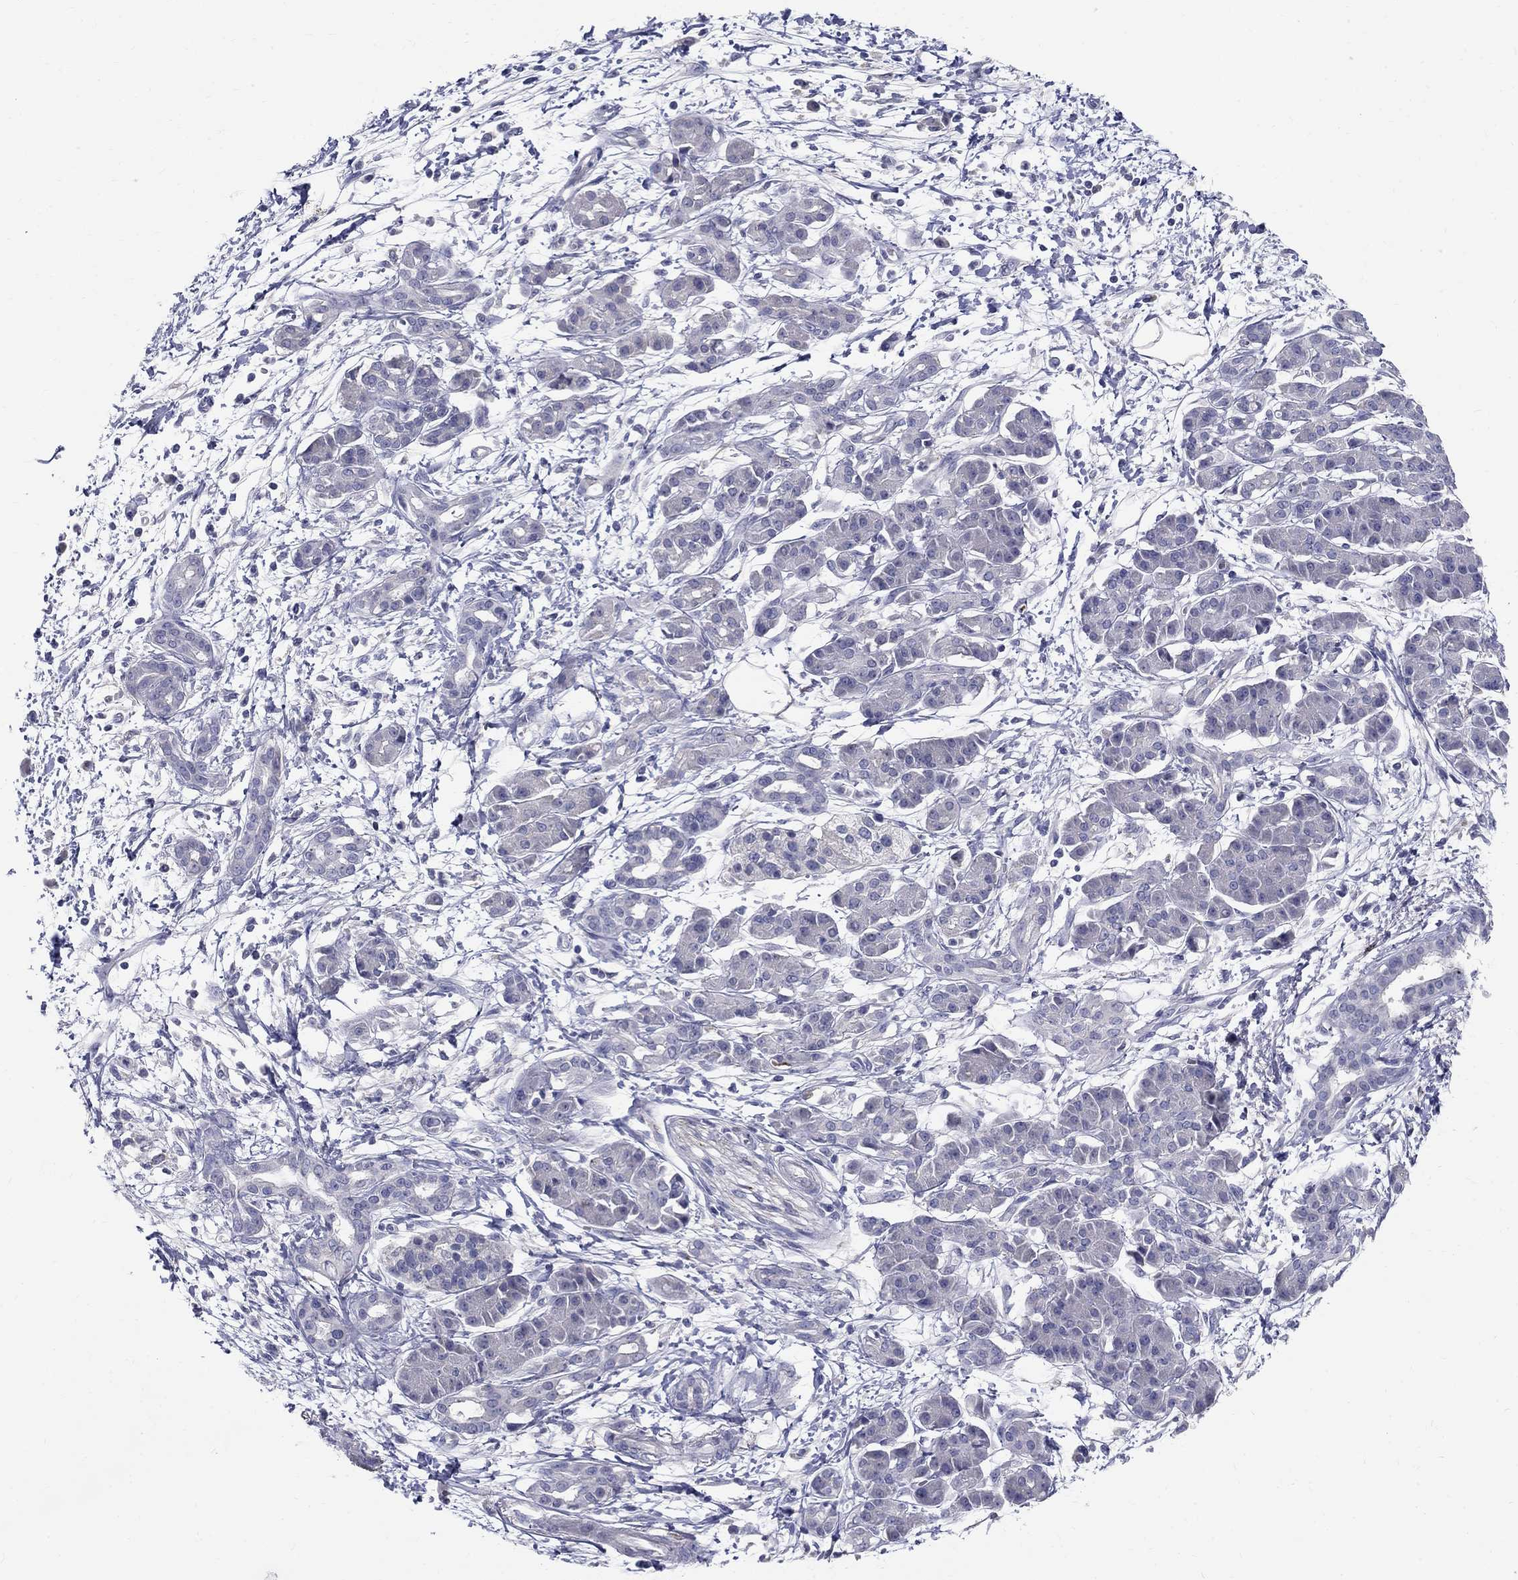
{"staining": {"intensity": "negative", "quantity": "none", "location": "none"}, "tissue": "pancreatic cancer", "cell_type": "Tumor cells", "image_type": "cancer", "snomed": [{"axis": "morphology", "description": "Adenocarcinoma, NOS"}, {"axis": "topography", "description": "Pancreas"}], "caption": "Tumor cells show no significant protein staining in pancreatic adenocarcinoma. Brightfield microscopy of immunohistochemistry stained with DAB (3,3'-diaminobenzidine) (brown) and hematoxylin (blue), captured at high magnification.", "gene": "TP53TG5", "patient": {"sex": "male", "age": 72}}